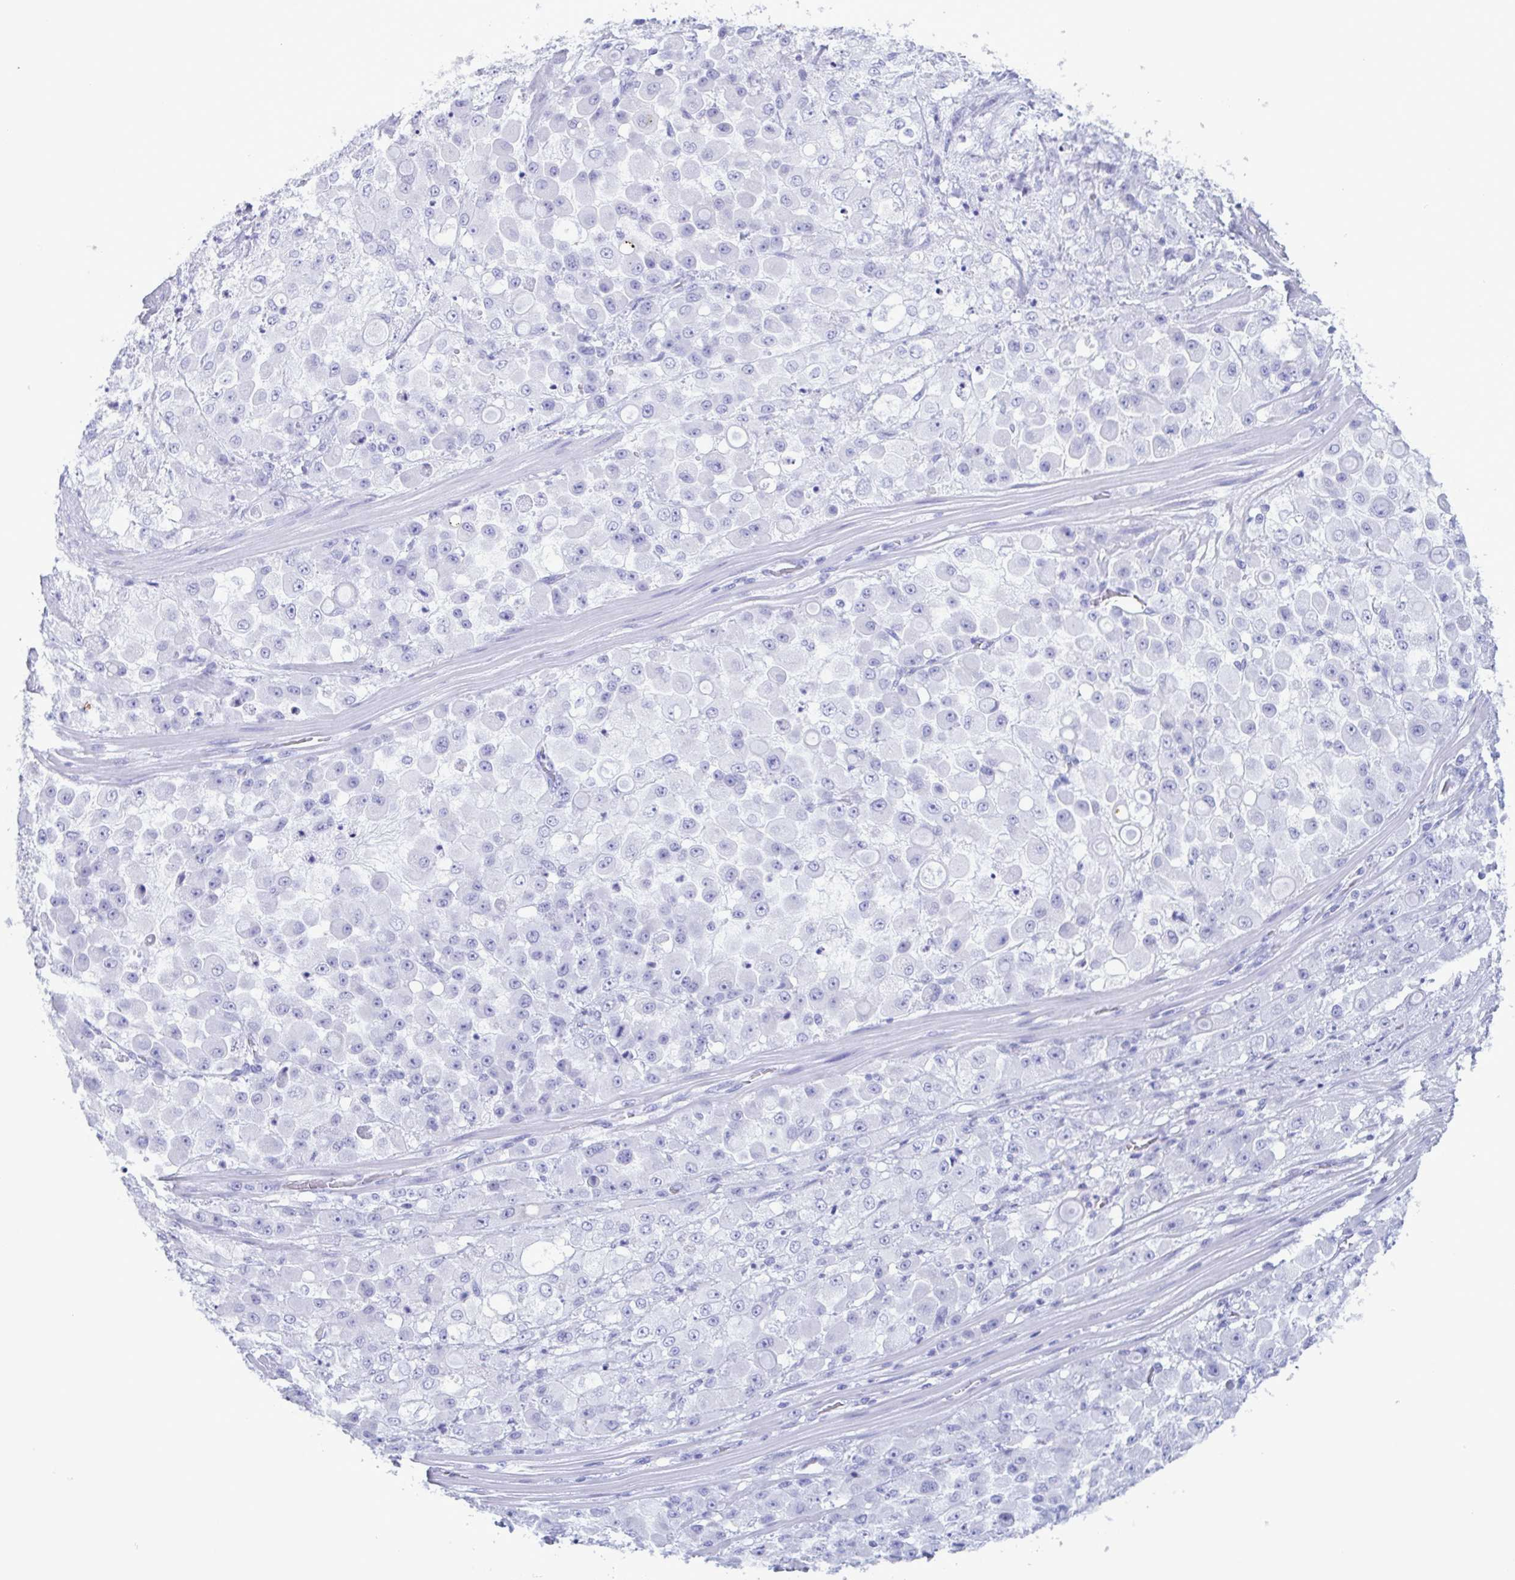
{"staining": {"intensity": "negative", "quantity": "none", "location": "none"}, "tissue": "stomach cancer", "cell_type": "Tumor cells", "image_type": "cancer", "snomed": [{"axis": "morphology", "description": "Adenocarcinoma, NOS"}, {"axis": "topography", "description": "Stomach"}], "caption": "Tumor cells are negative for protein expression in human stomach cancer. Nuclei are stained in blue.", "gene": "LTF", "patient": {"sex": "female", "age": 76}}